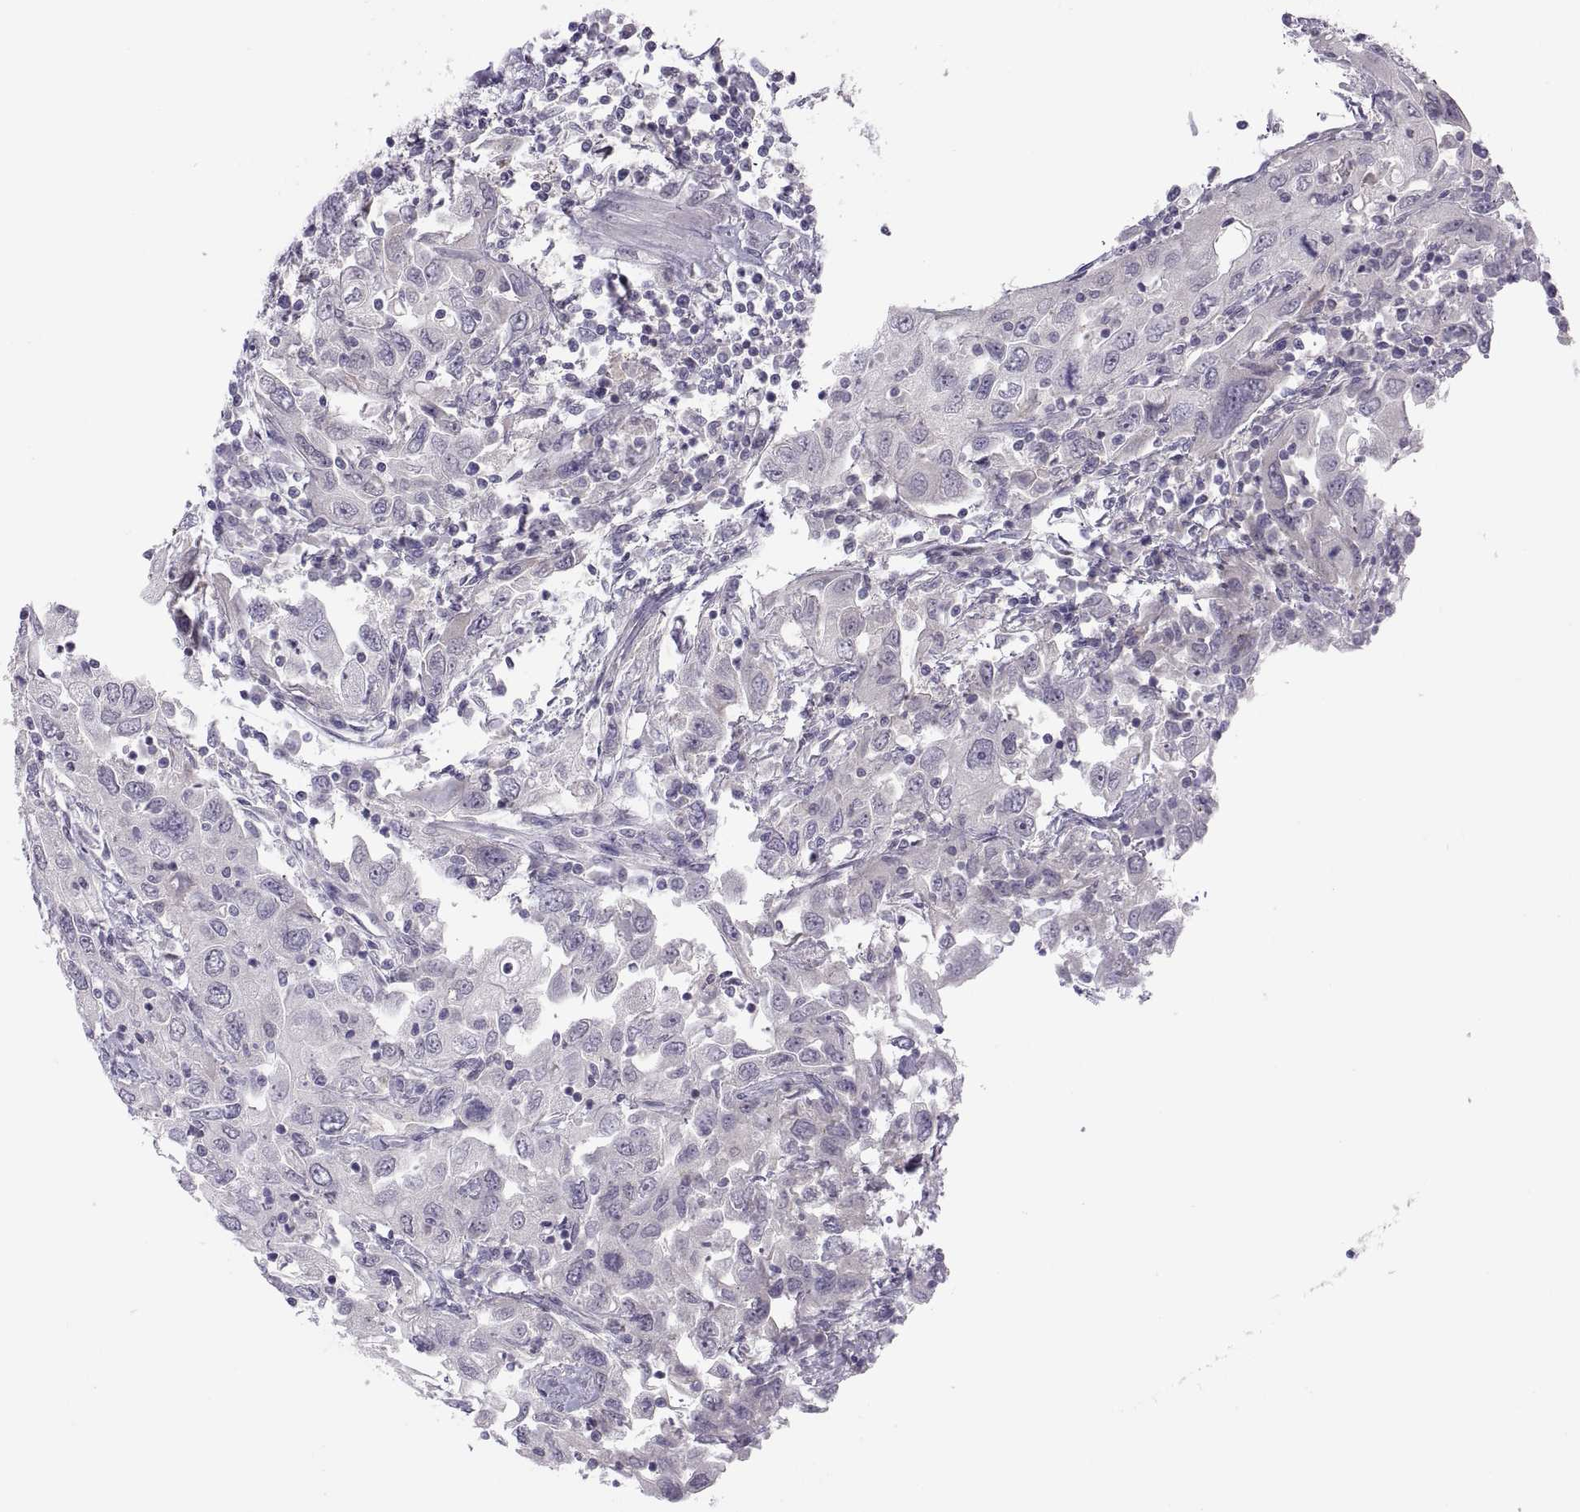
{"staining": {"intensity": "negative", "quantity": "none", "location": "none"}, "tissue": "urothelial cancer", "cell_type": "Tumor cells", "image_type": "cancer", "snomed": [{"axis": "morphology", "description": "Urothelial carcinoma, High grade"}, {"axis": "topography", "description": "Urinary bladder"}], "caption": "Immunohistochemistry of urothelial carcinoma (high-grade) demonstrates no positivity in tumor cells.", "gene": "TTC21A", "patient": {"sex": "male", "age": 76}}